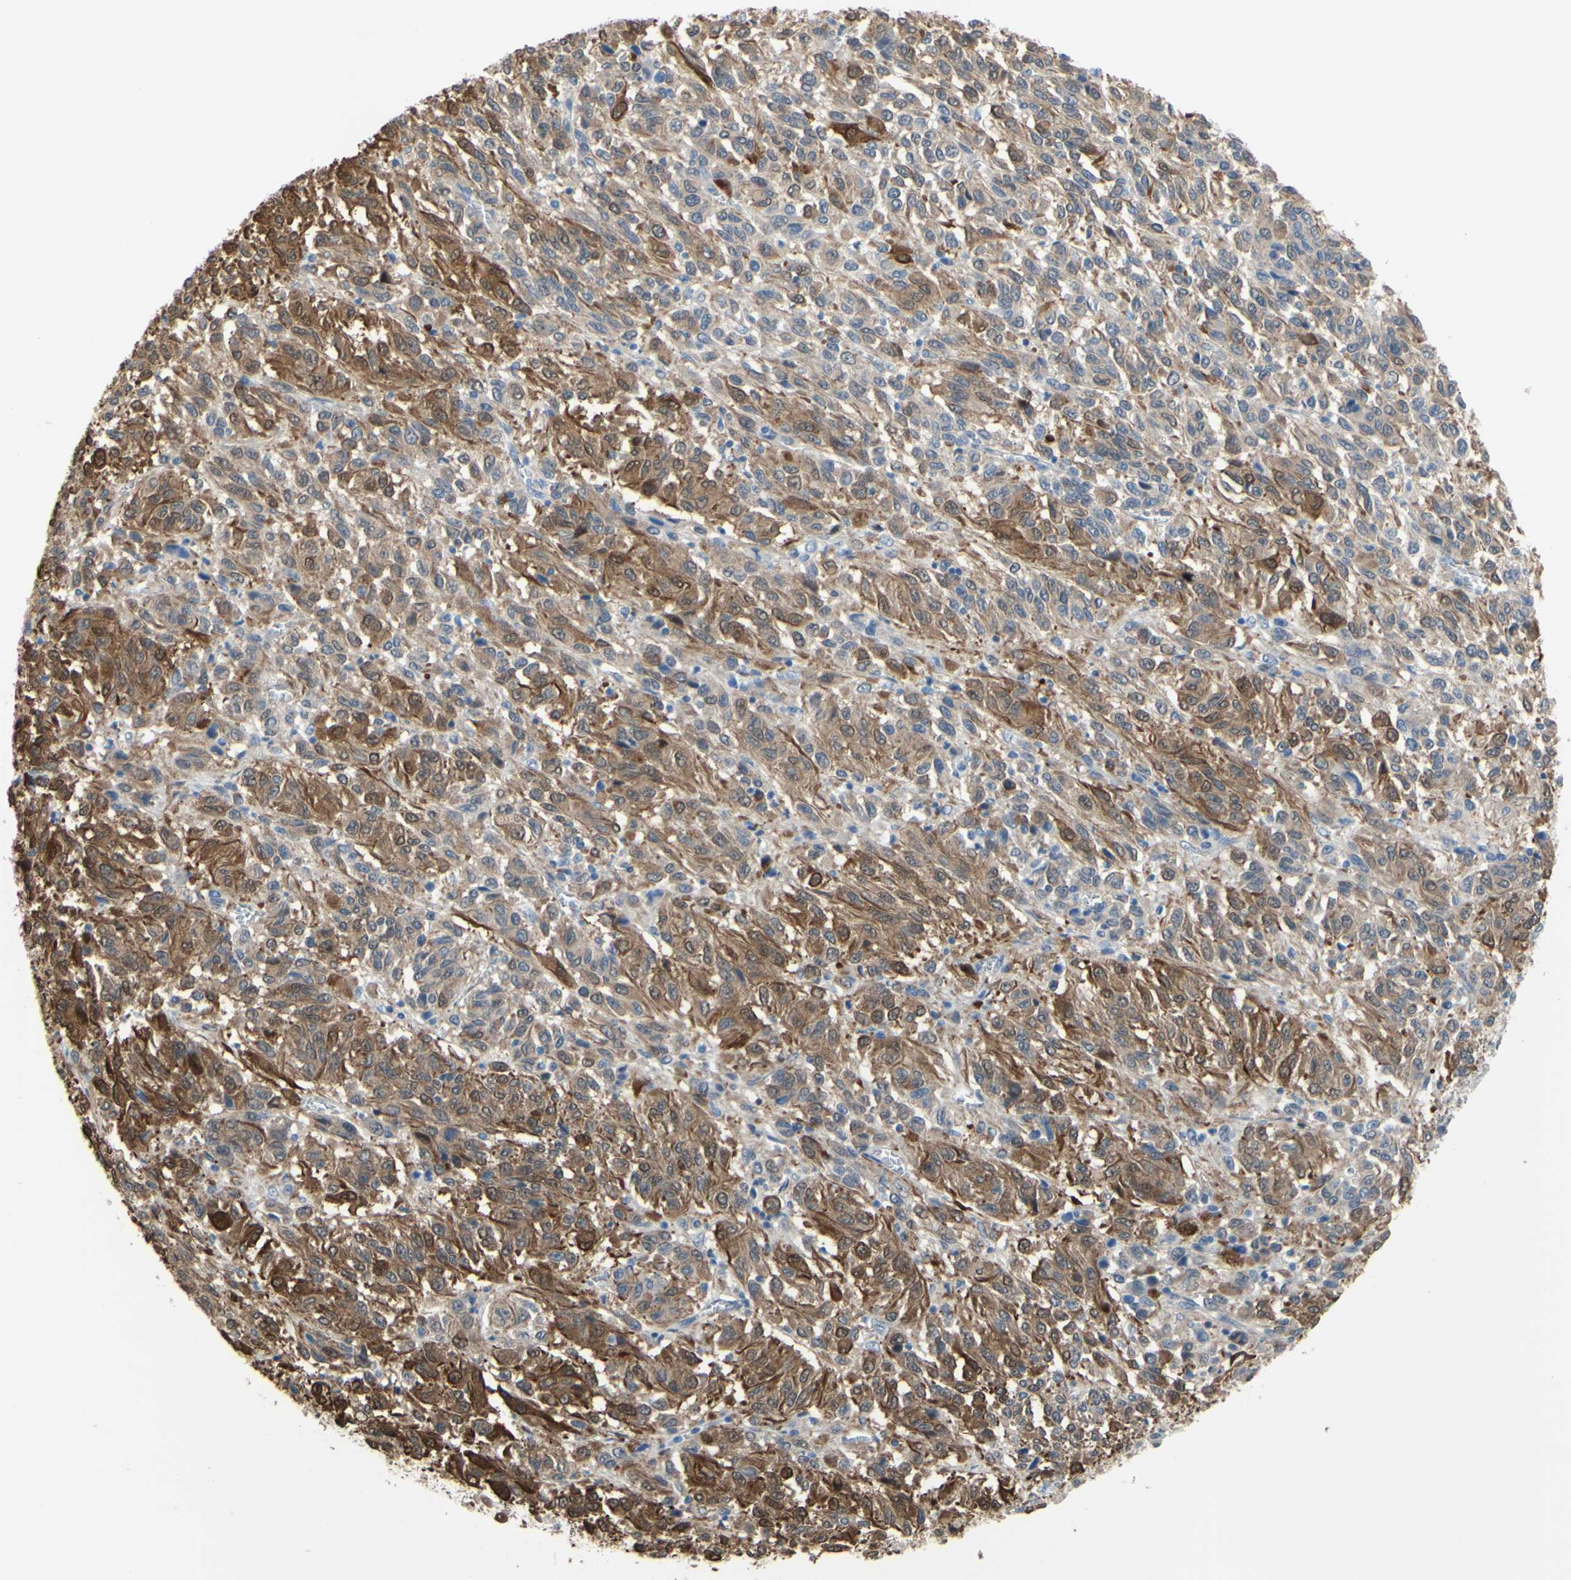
{"staining": {"intensity": "strong", "quantity": ">75%", "location": "cytoplasmic/membranous"}, "tissue": "melanoma", "cell_type": "Tumor cells", "image_type": "cancer", "snomed": [{"axis": "morphology", "description": "Malignant melanoma, Metastatic site"}, {"axis": "topography", "description": "Lung"}], "caption": "Strong cytoplasmic/membranous positivity is appreciated in approximately >75% of tumor cells in melanoma. Nuclei are stained in blue.", "gene": "UPK3B", "patient": {"sex": "male", "age": 64}}